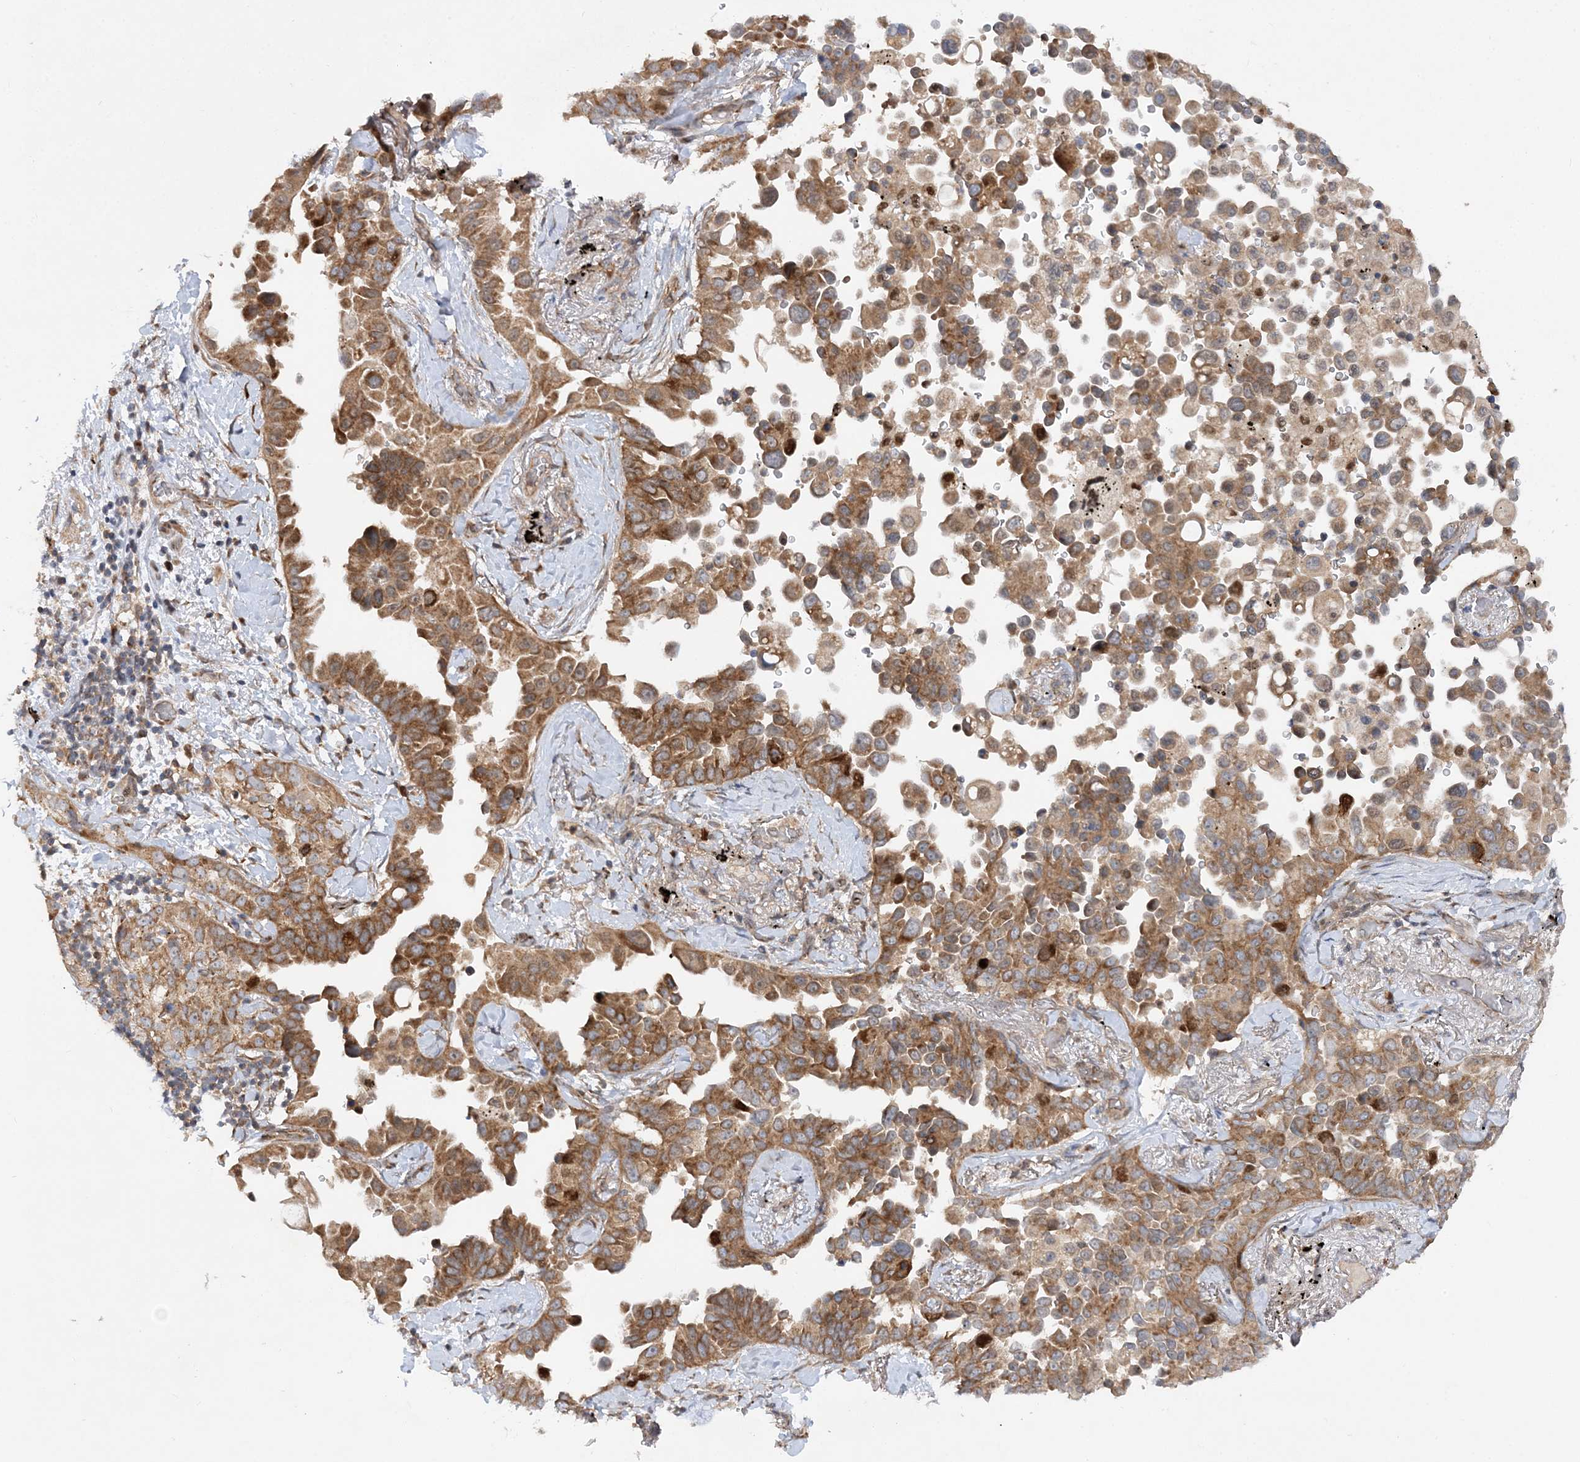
{"staining": {"intensity": "moderate", "quantity": ">75%", "location": "cytoplasmic/membranous,nuclear"}, "tissue": "lung cancer", "cell_type": "Tumor cells", "image_type": "cancer", "snomed": [{"axis": "morphology", "description": "Adenocarcinoma, NOS"}, {"axis": "topography", "description": "Lung"}], "caption": "Human adenocarcinoma (lung) stained for a protein (brown) displays moderate cytoplasmic/membranous and nuclear positive positivity in approximately >75% of tumor cells.", "gene": "MXI1", "patient": {"sex": "female", "age": 67}}